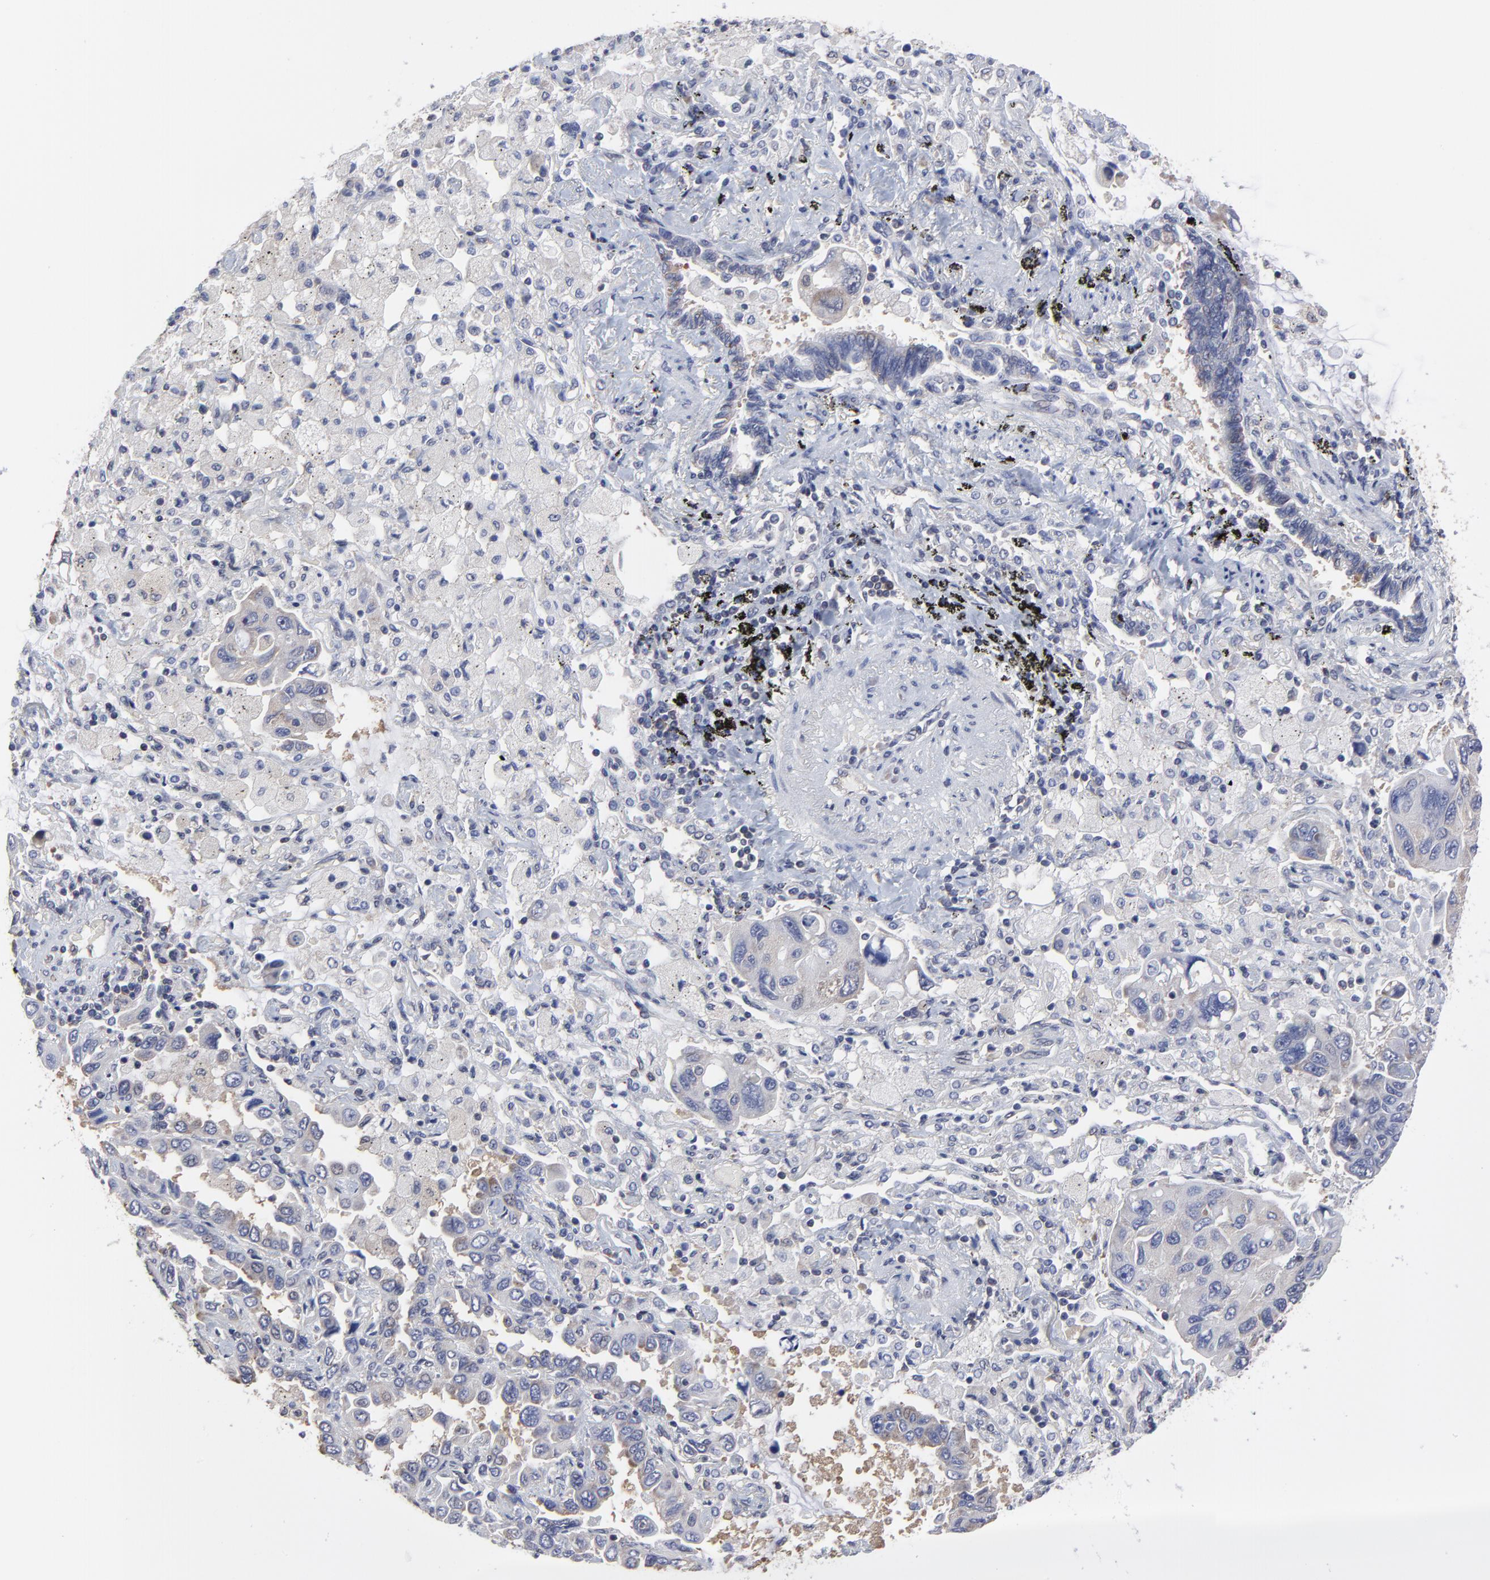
{"staining": {"intensity": "weak", "quantity": "<25%", "location": "cytoplasmic/membranous"}, "tissue": "lung cancer", "cell_type": "Tumor cells", "image_type": "cancer", "snomed": [{"axis": "morphology", "description": "Adenocarcinoma, NOS"}, {"axis": "topography", "description": "Lung"}], "caption": "High magnification brightfield microscopy of lung cancer stained with DAB (brown) and counterstained with hematoxylin (blue): tumor cells show no significant expression. Brightfield microscopy of immunohistochemistry (IHC) stained with DAB (3,3'-diaminobenzidine) (brown) and hematoxylin (blue), captured at high magnification.", "gene": "CCT2", "patient": {"sex": "male", "age": 64}}